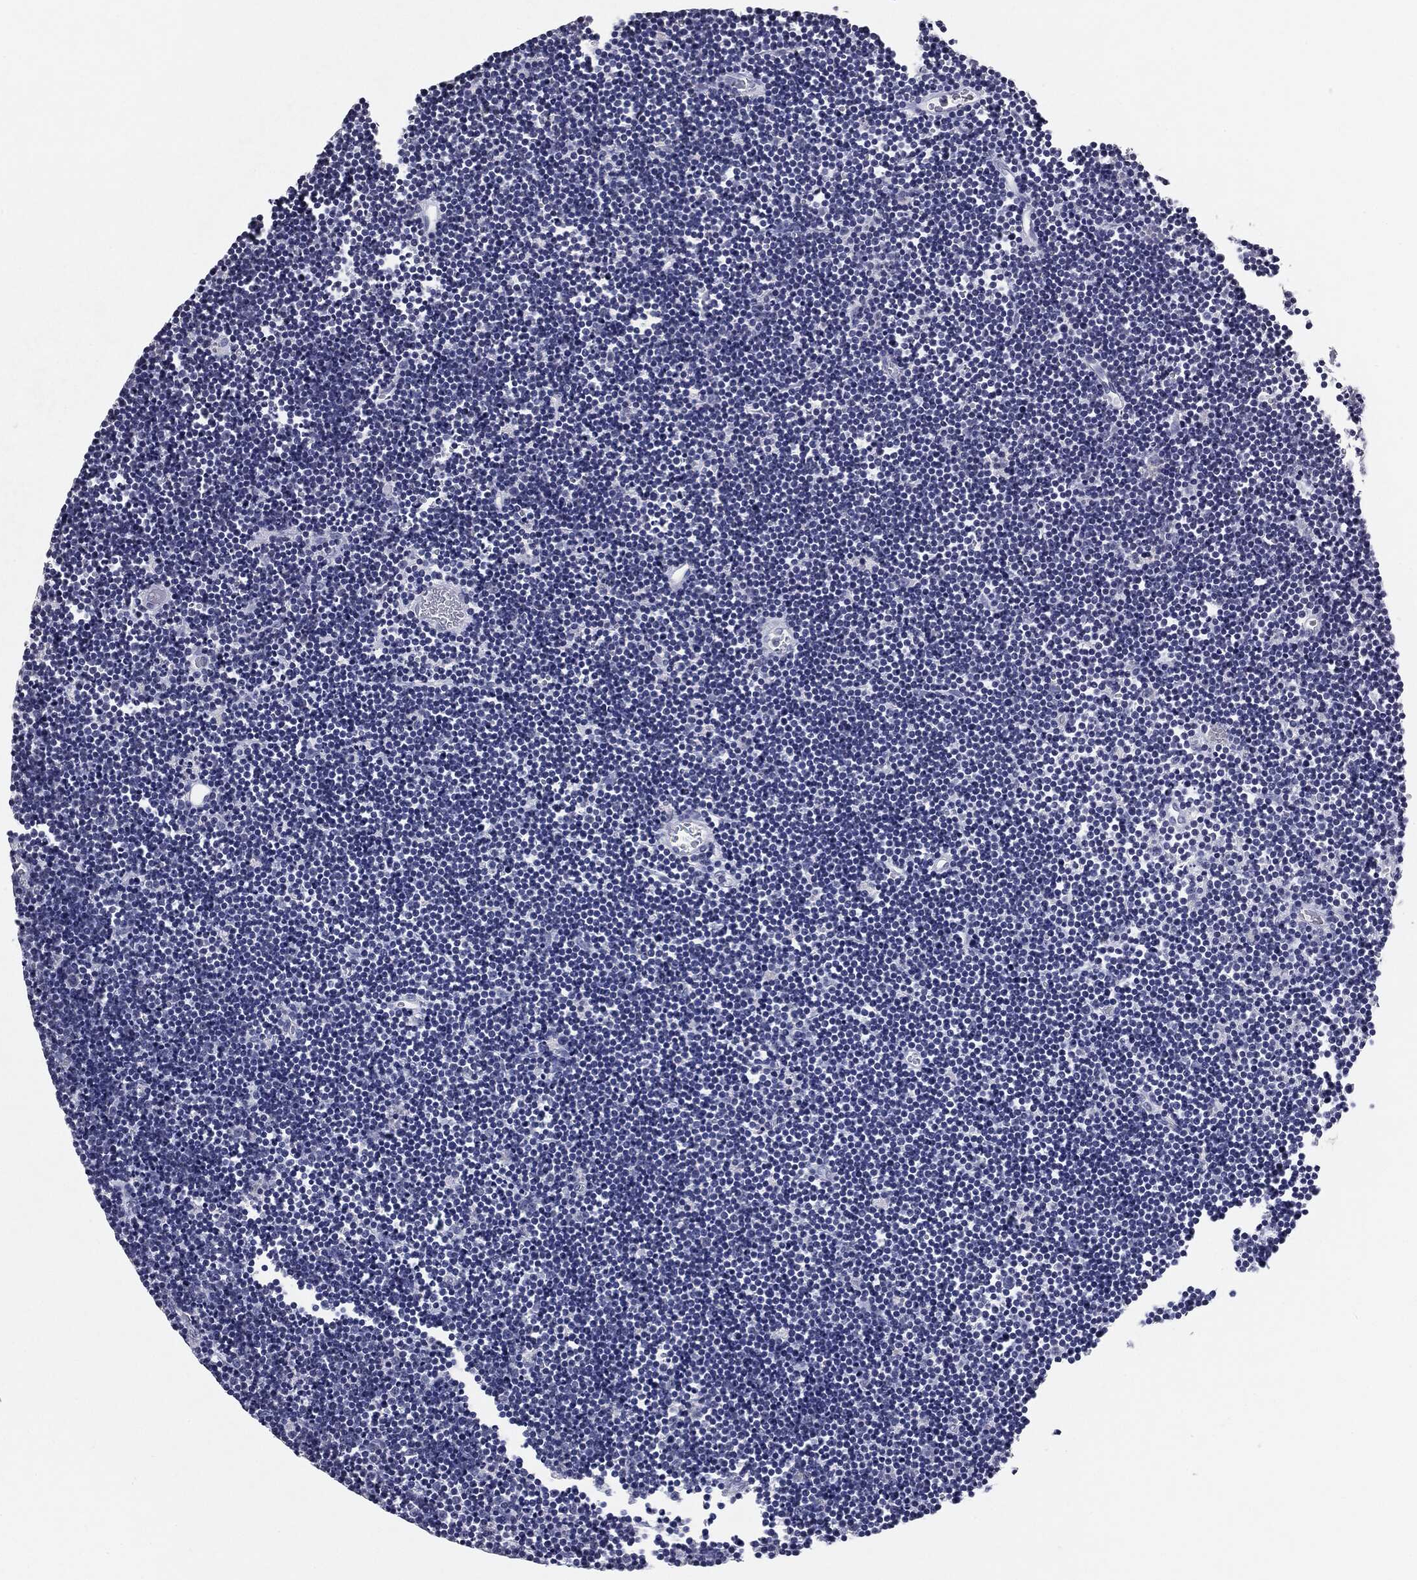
{"staining": {"intensity": "negative", "quantity": "none", "location": "none"}, "tissue": "lymphoma", "cell_type": "Tumor cells", "image_type": "cancer", "snomed": [{"axis": "morphology", "description": "Malignant lymphoma, non-Hodgkin's type, Low grade"}, {"axis": "topography", "description": "Brain"}], "caption": "This is an immunohistochemistry micrograph of human lymphoma. There is no expression in tumor cells.", "gene": "SERPINB4", "patient": {"sex": "female", "age": 66}}